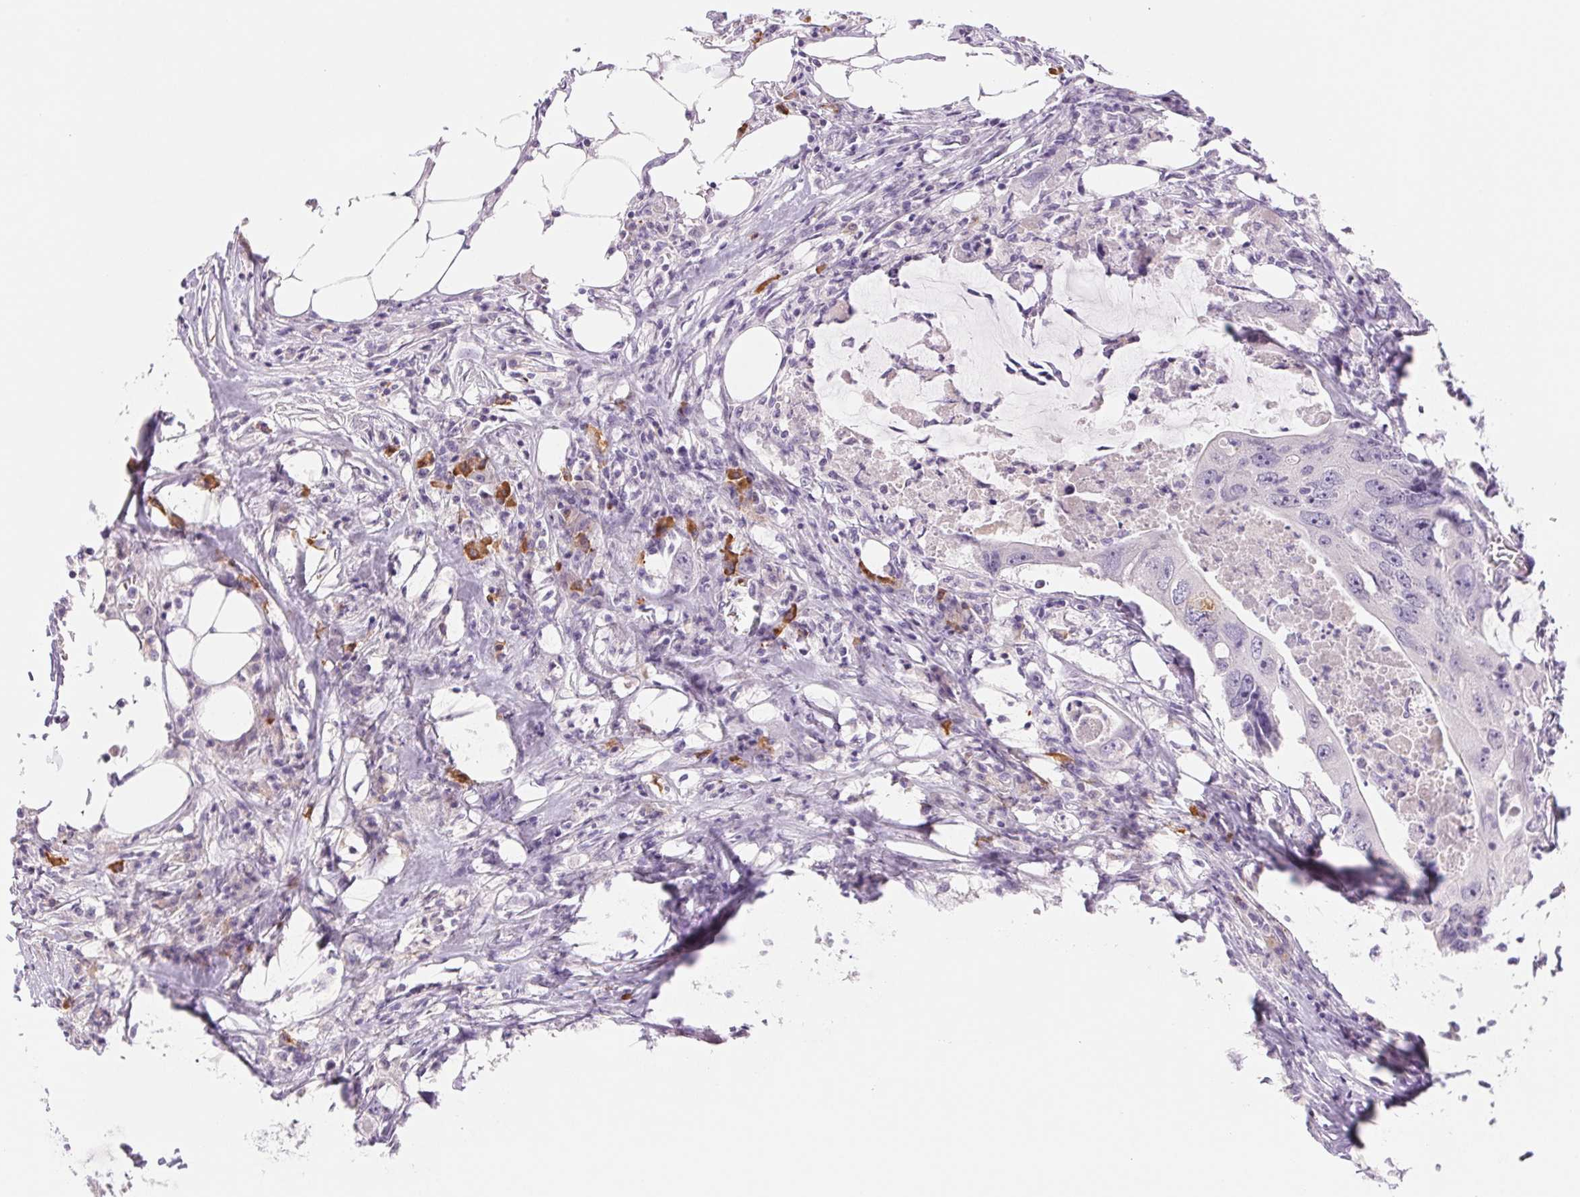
{"staining": {"intensity": "negative", "quantity": "none", "location": "none"}, "tissue": "colorectal cancer", "cell_type": "Tumor cells", "image_type": "cancer", "snomed": [{"axis": "morphology", "description": "Adenocarcinoma, NOS"}, {"axis": "topography", "description": "Colon"}], "caption": "This is an immunohistochemistry micrograph of colorectal cancer (adenocarcinoma). There is no positivity in tumor cells.", "gene": "IFIT1B", "patient": {"sex": "male", "age": 71}}